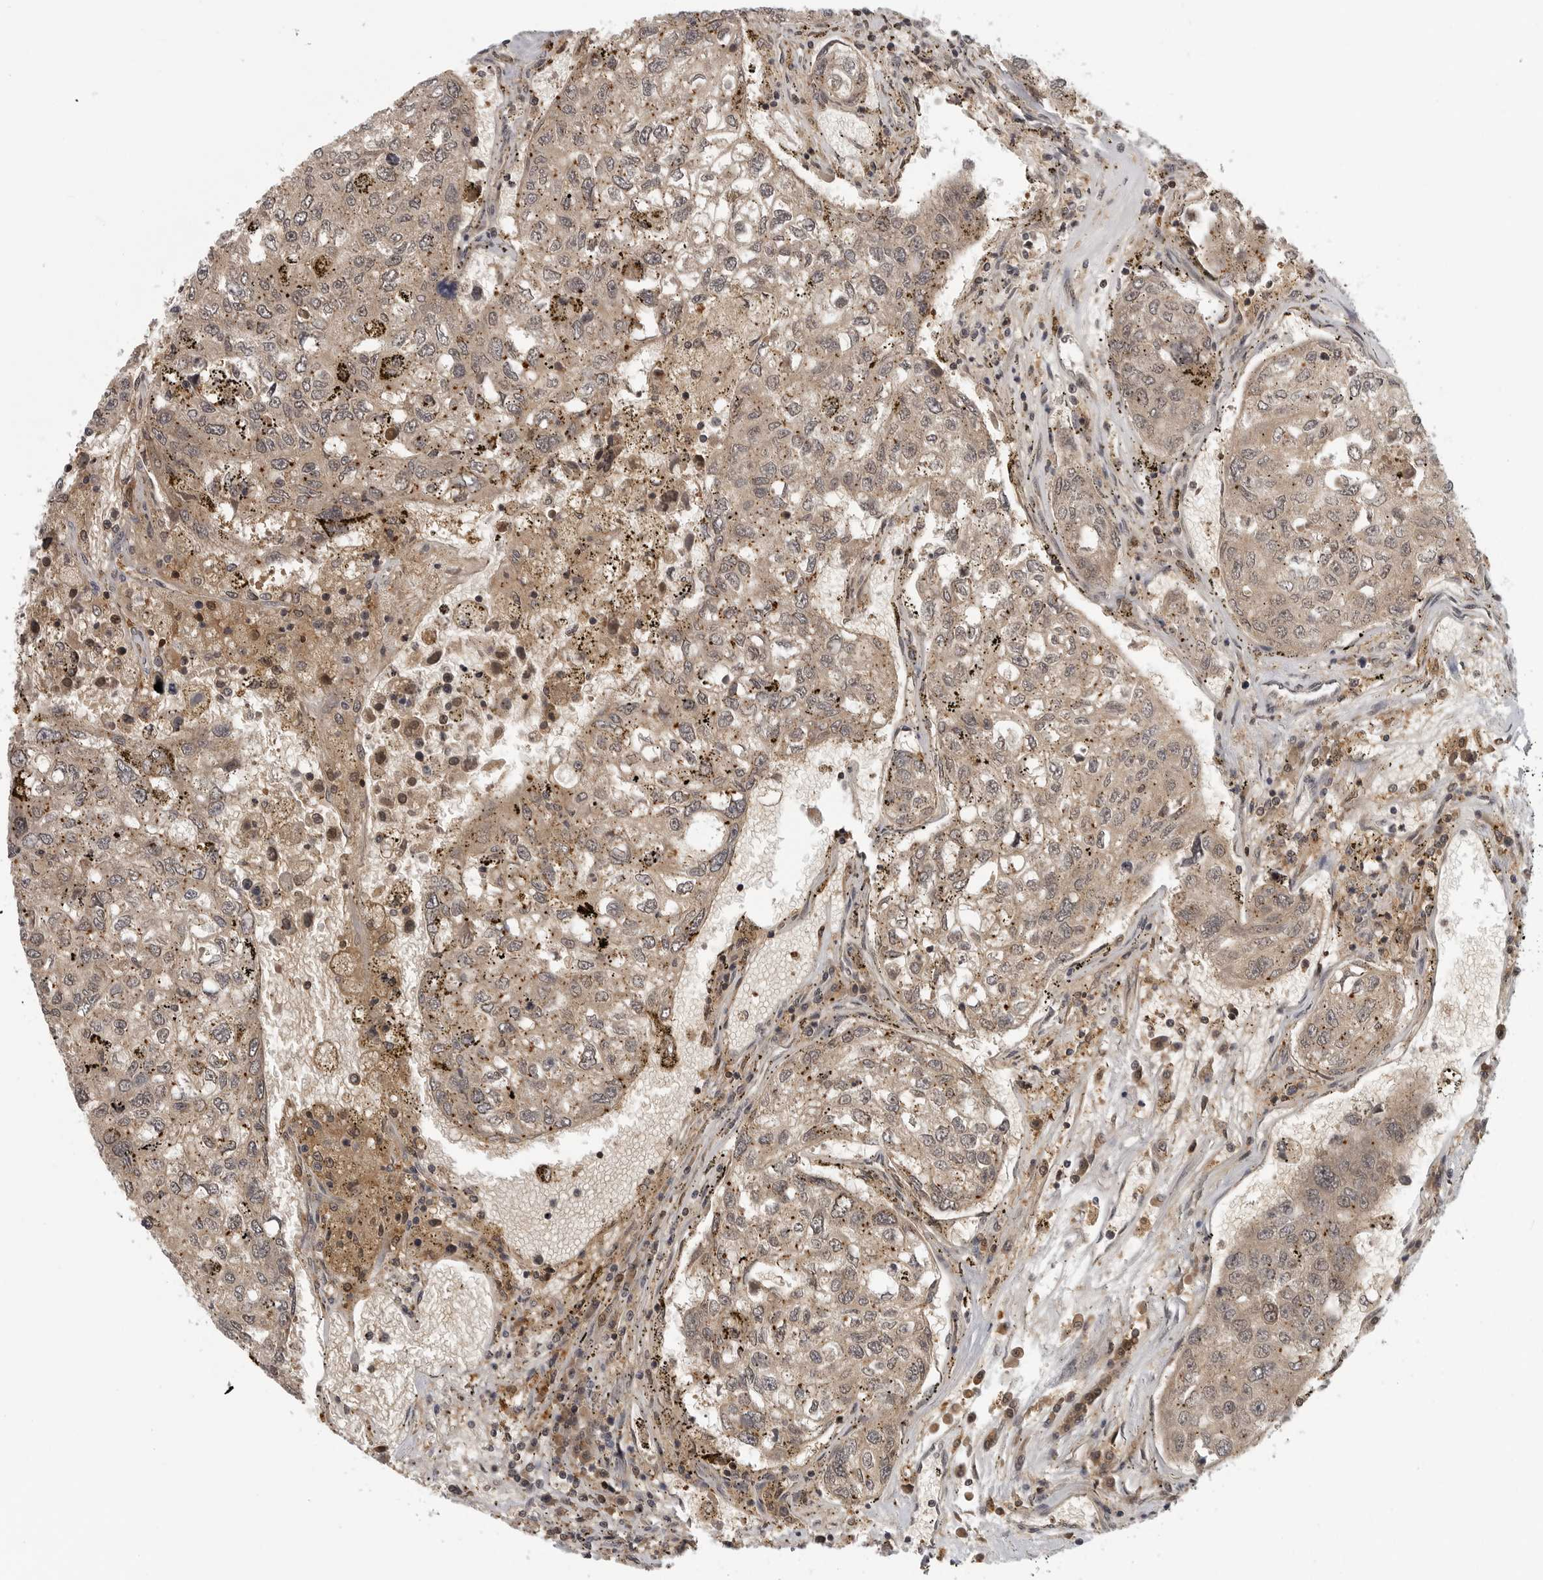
{"staining": {"intensity": "weak", "quantity": ">75%", "location": "cytoplasmic/membranous"}, "tissue": "urothelial cancer", "cell_type": "Tumor cells", "image_type": "cancer", "snomed": [{"axis": "morphology", "description": "Urothelial carcinoma, High grade"}, {"axis": "topography", "description": "Lymph node"}, {"axis": "topography", "description": "Urinary bladder"}], "caption": "Urothelial cancer stained for a protein displays weak cytoplasmic/membranous positivity in tumor cells. Immunohistochemistry (ihc) stains the protein in brown and the nuclei are stained blue.", "gene": "CTIF", "patient": {"sex": "male", "age": 51}}